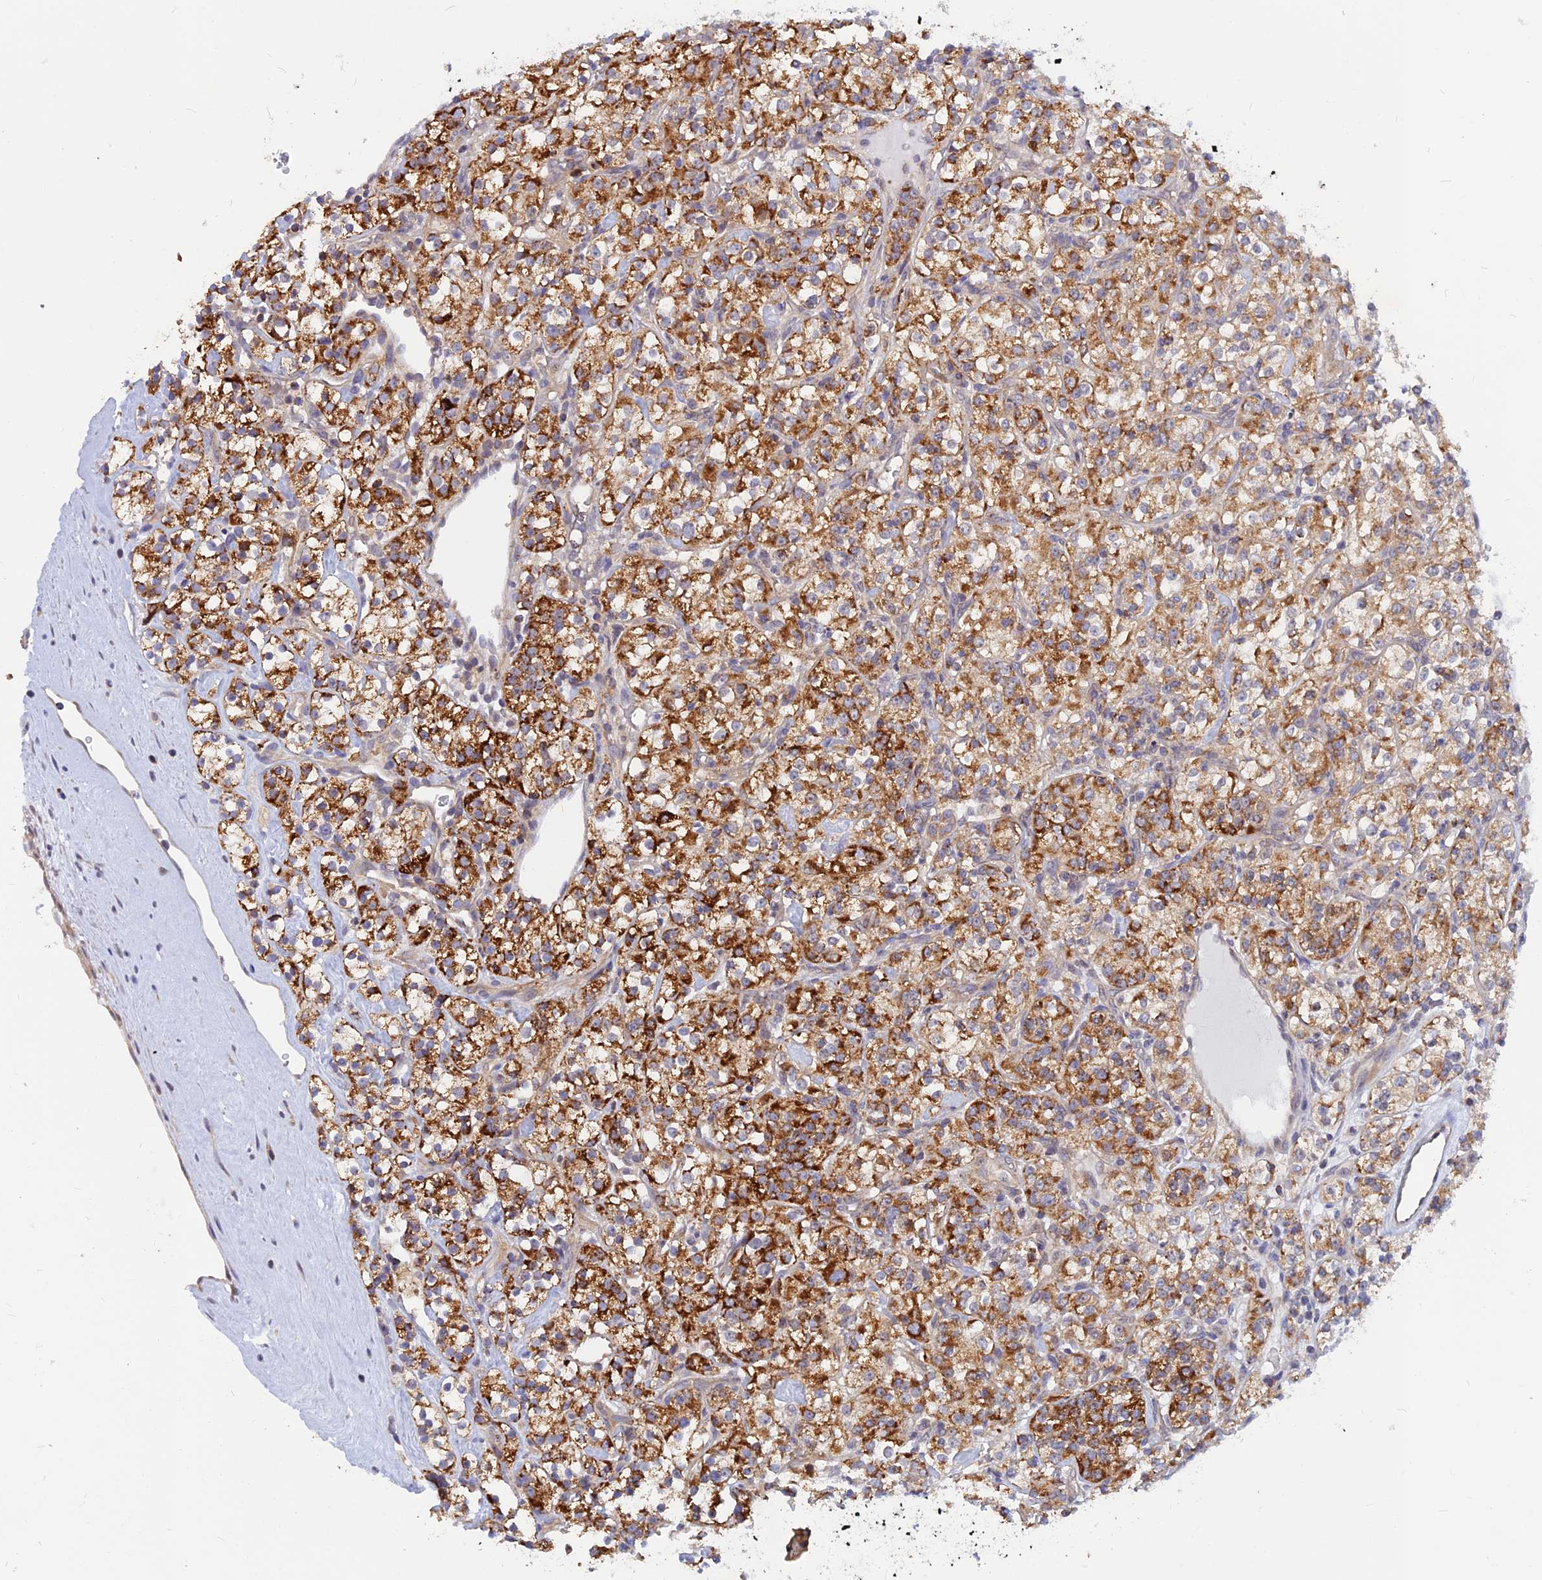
{"staining": {"intensity": "strong", "quantity": ">75%", "location": "cytoplasmic/membranous"}, "tissue": "renal cancer", "cell_type": "Tumor cells", "image_type": "cancer", "snomed": [{"axis": "morphology", "description": "Adenocarcinoma, NOS"}, {"axis": "topography", "description": "Kidney"}], "caption": "Protein positivity by immunohistochemistry exhibits strong cytoplasmic/membranous staining in approximately >75% of tumor cells in renal adenocarcinoma.", "gene": "DNAJC16", "patient": {"sex": "male", "age": 77}}